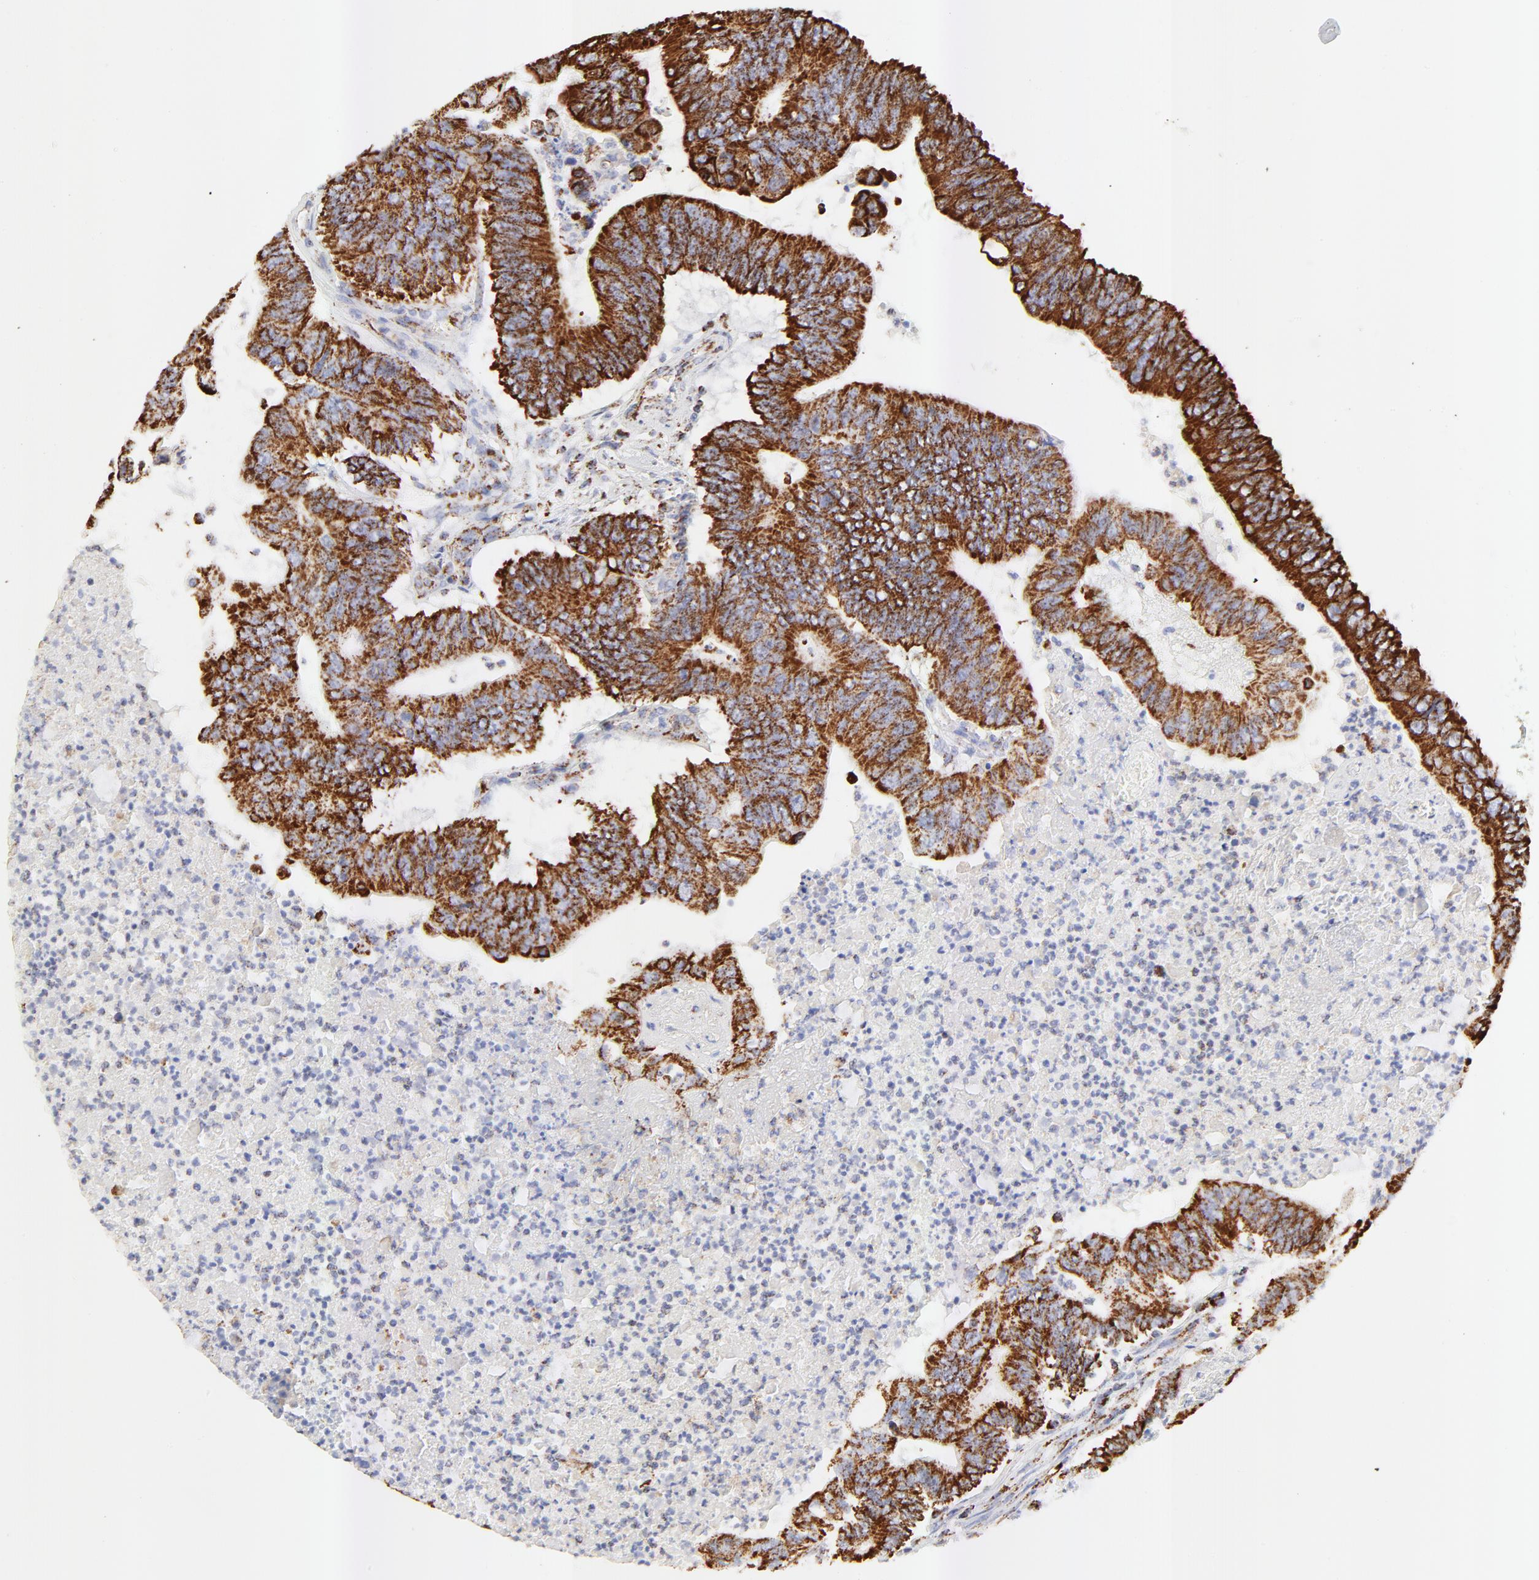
{"staining": {"intensity": "strong", "quantity": ">75%", "location": "cytoplasmic/membranous"}, "tissue": "colorectal cancer", "cell_type": "Tumor cells", "image_type": "cancer", "snomed": [{"axis": "morphology", "description": "Adenocarcinoma, NOS"}, {"axis": "topography", "description": "Colon"}], "caption": "A high amount of strong cytoplasmic/membranous expression is appreciated in approximately >75% of tumor cells in colorectal cancer tissue. The staining was performed using DAB (3,3'-diaminobenzidine) to visualize the protein expression in brown, while the nuclei were stained in blue with hematoxylin (Magnification: 20x).", "gene": "COX4I1", "patient": {"sex": "male", "age": 65}}